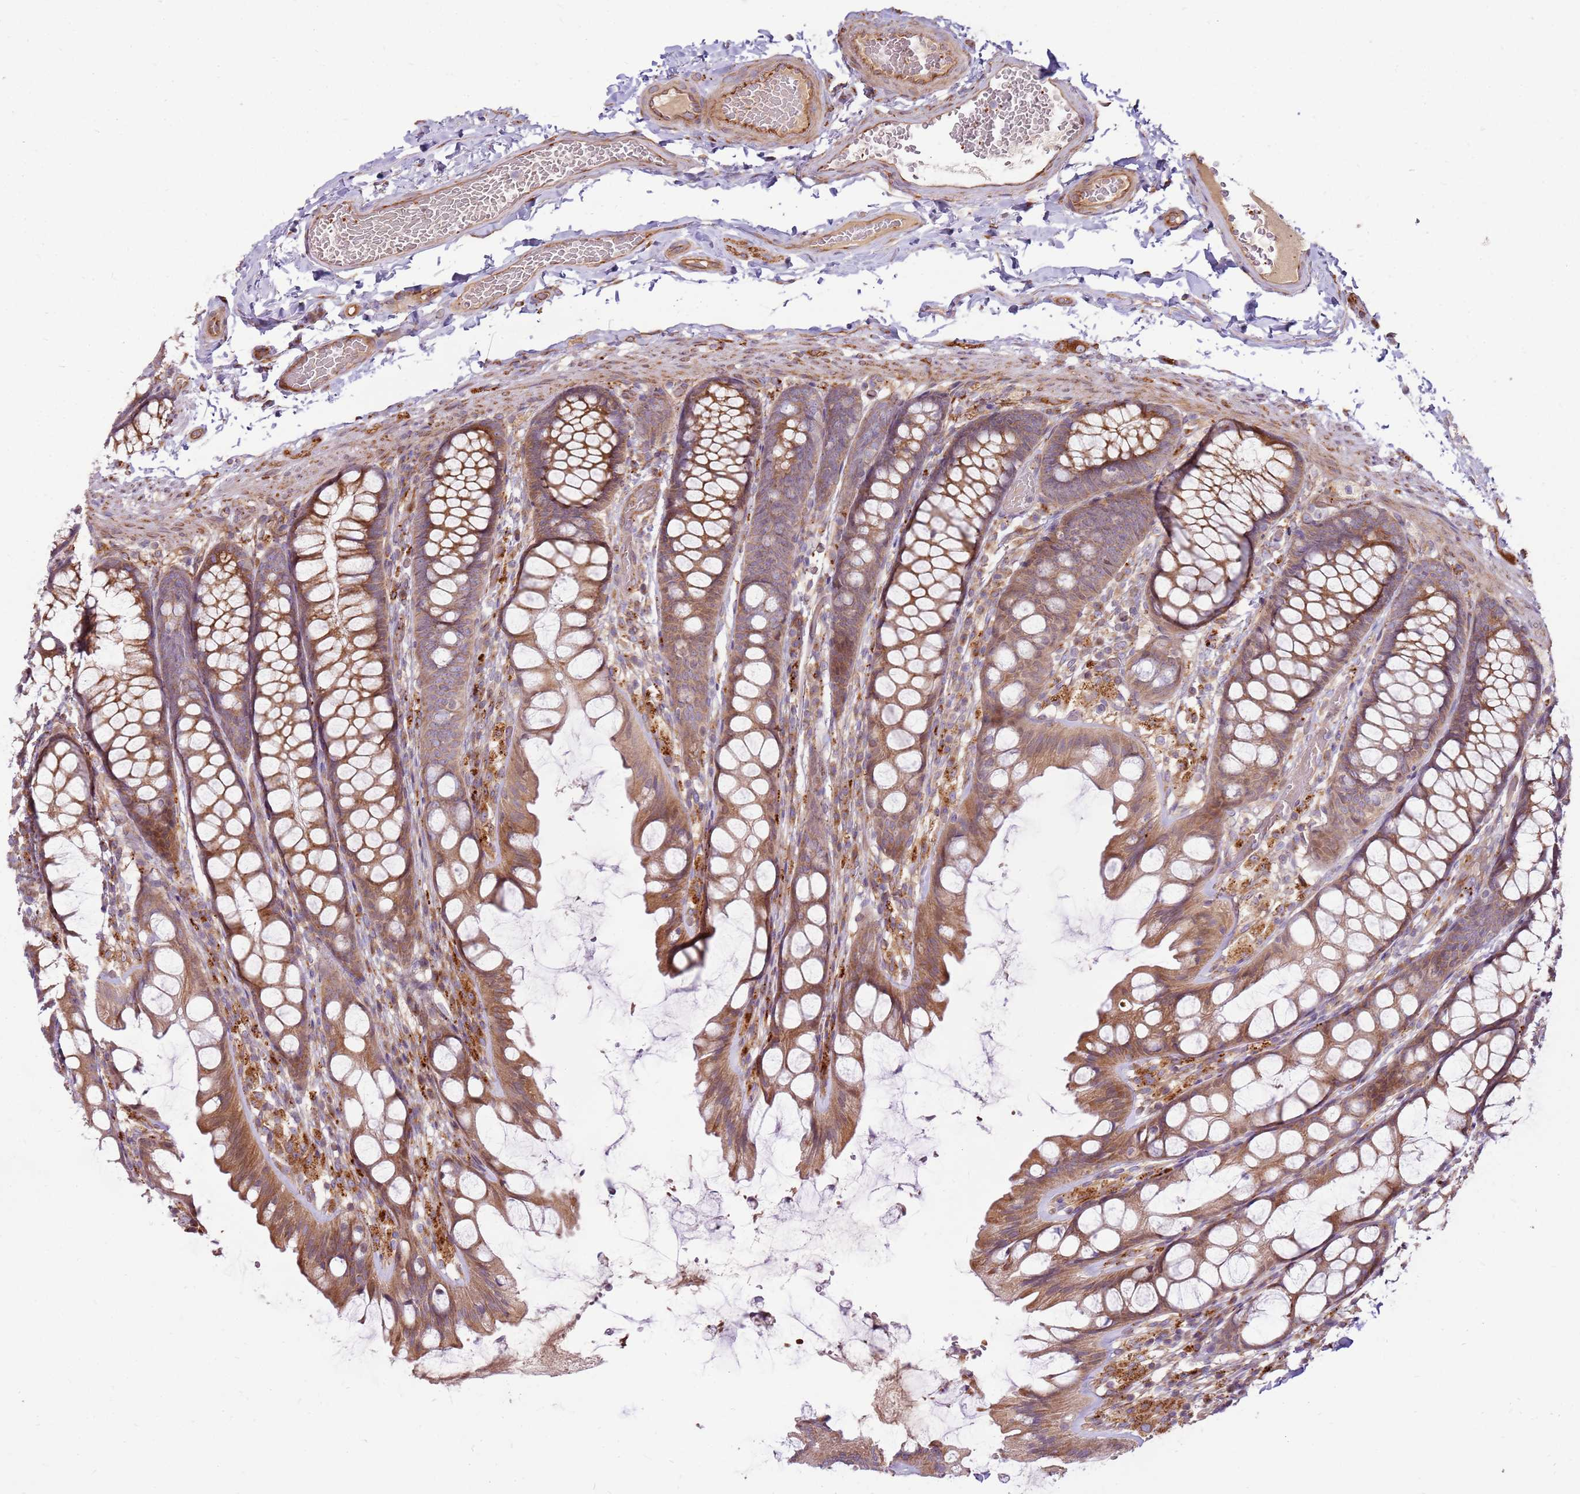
{"staining": {"intensity": "moderate", "quantity": ">75%", "location": "cytoplasmic/membranous"}, "tissue": "colon", "cell_type": "Endothelial cells", "image_type": "normal", "snomed": [{"axis": "morphology", "description": "Normal tissue, NOS"}, {"axis": "topography", "description": "Colon"}], "caption": "This histopathology image reveals benign colon stained with immunohistochemistry to label a protein in brown. The cytoplasmic/membranous of endothelial cells show moderate positivity for the protein. Nuclei are counter-stained blue.", "gene": "EMC1", "patient": {"sex": "male", "age": 47}}